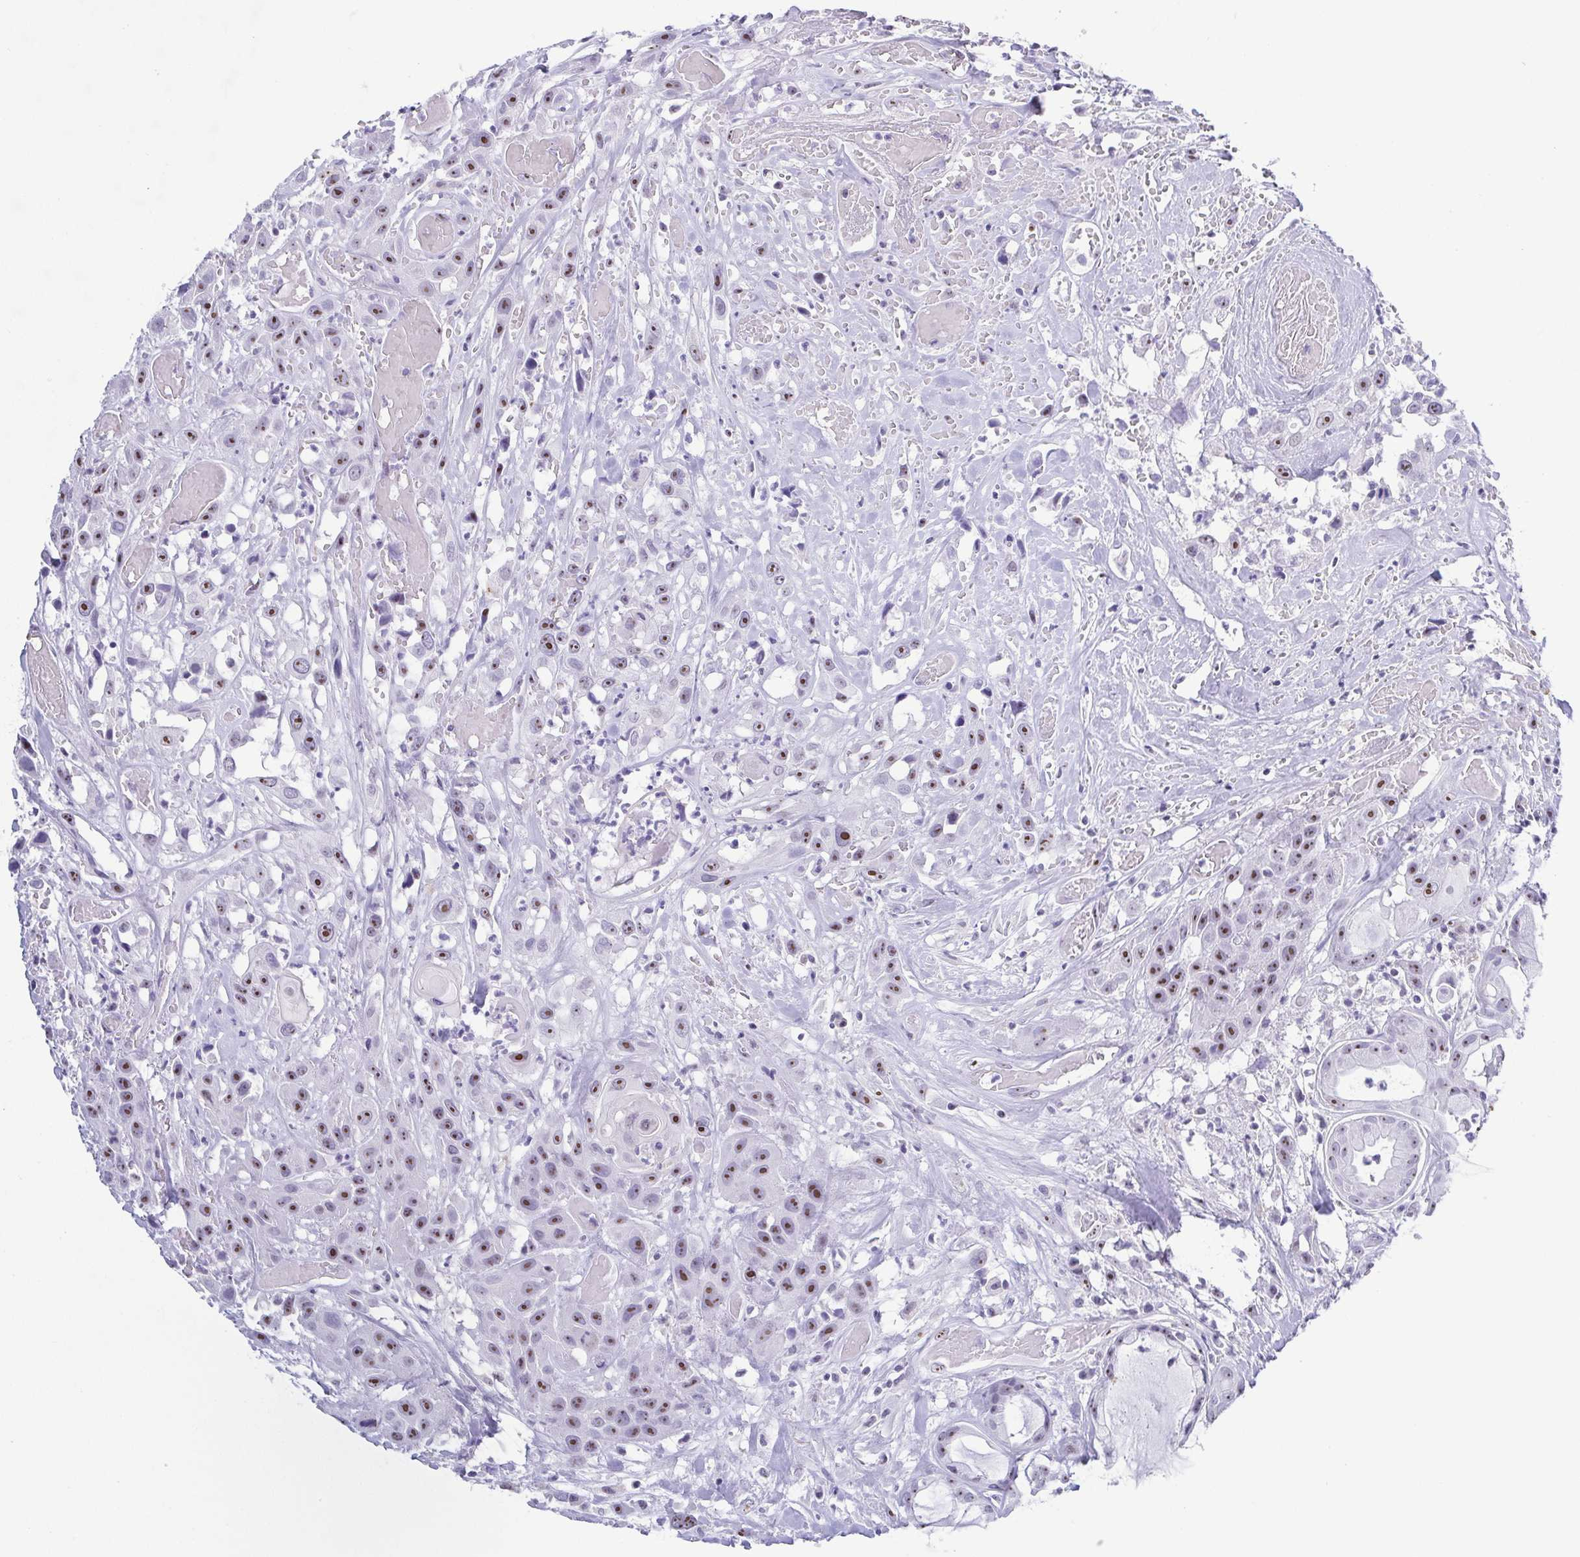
{"staining": {"intensity": "moderate", "quantity": ">75%", "location": "nuclear"}, "tissue": "head and neck cancer", "cell_type": "Tumor cells", "image_type": "cancer", "snomed": [{"axis": "morphology", "description": "Squamous cell carcinoma, NOS"}, {"axis": "topography", "description": "Head-Neck"}], "caption": "The micrograph reveals a brown stain indicating the presence of a protein in the nuclear of tumor cells in head and neck cancer (squamous cell carcinoma).", "gene": "BZW1", "patient": {"sex": "male", "age": 57}}